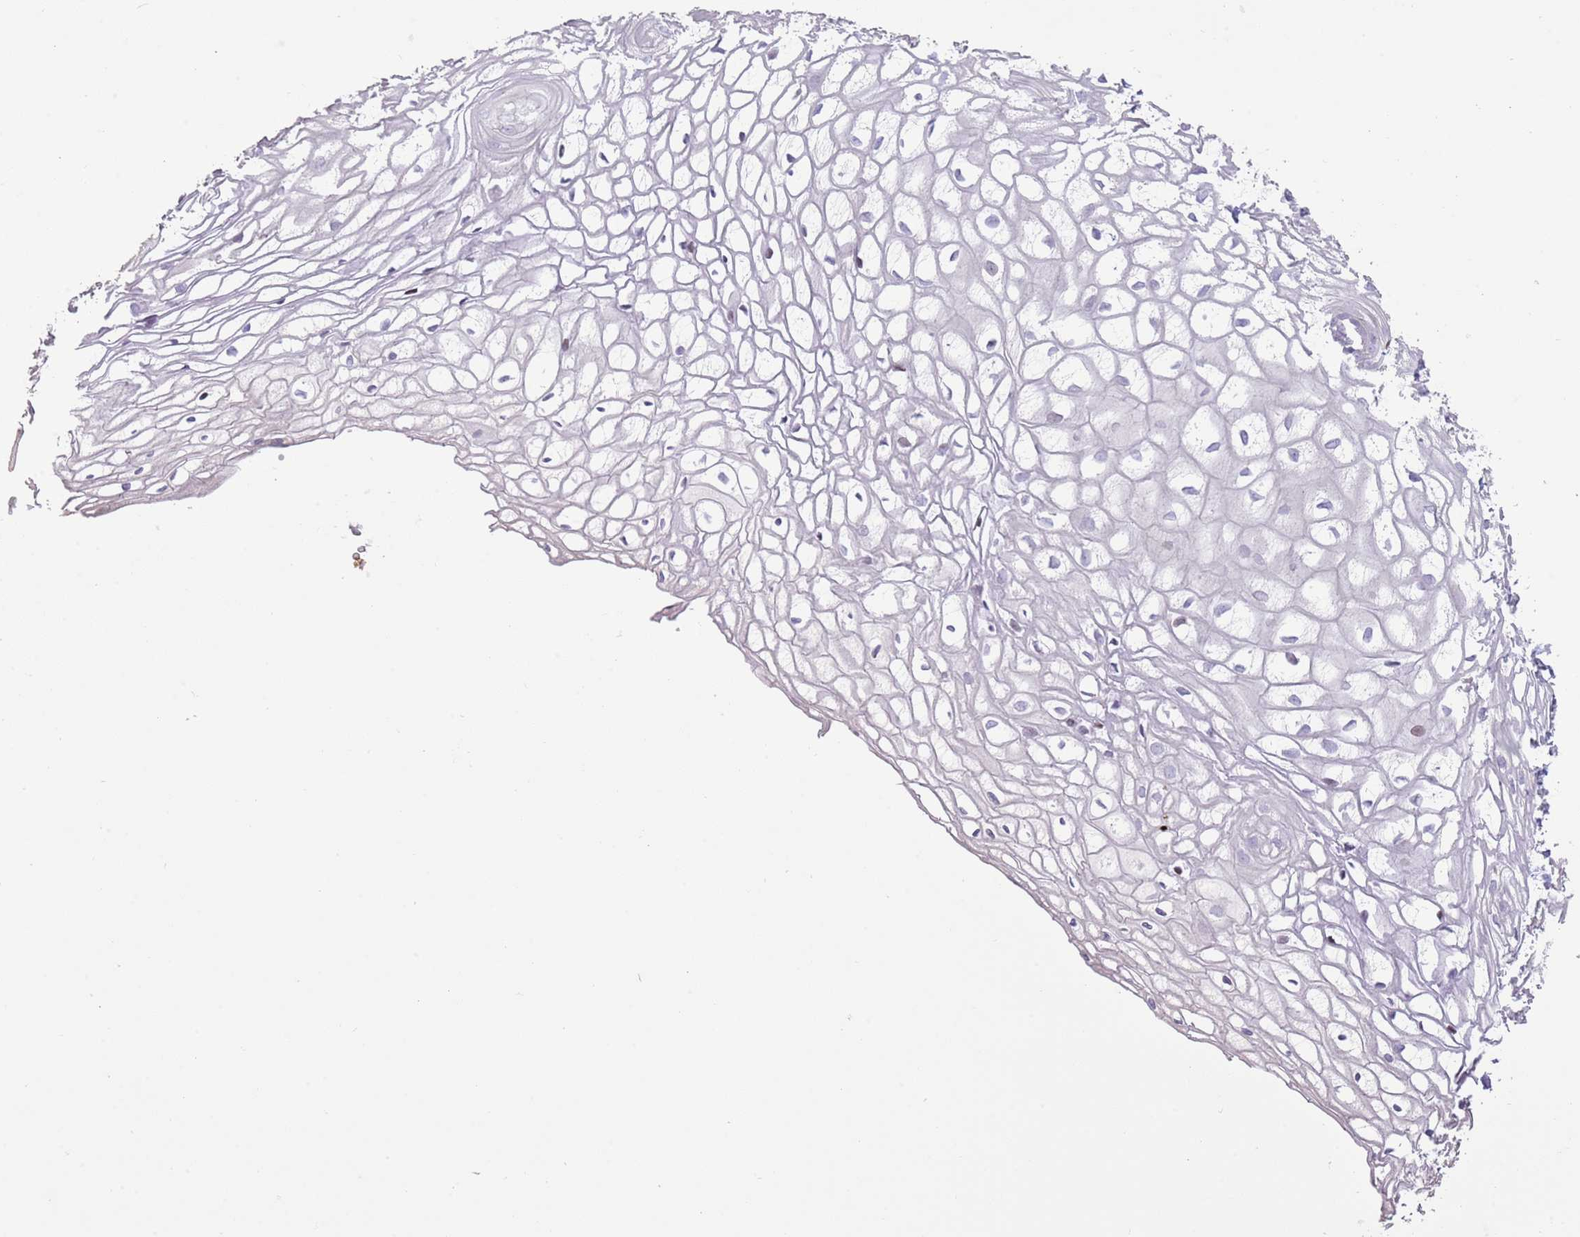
{"staining": {"intensity": "moderate", "quantity": "<25%", "location": "nuclear"}, "tissue": "vagina", "cell_type": "Squamous epithelial cells", "image_type": "normal", "snomed": [{"axis": "morphology", "description": "Normal tissue, NOS"}, {"axis": "topography", "description": "Vagina"}], "caption": "Squamous epithelial cells demonstrate moderate nuclear staining in approximately <25% of cells in benign vagina.", "gene": "ANO8", "patient": {"sex": "female", "age": 34}}